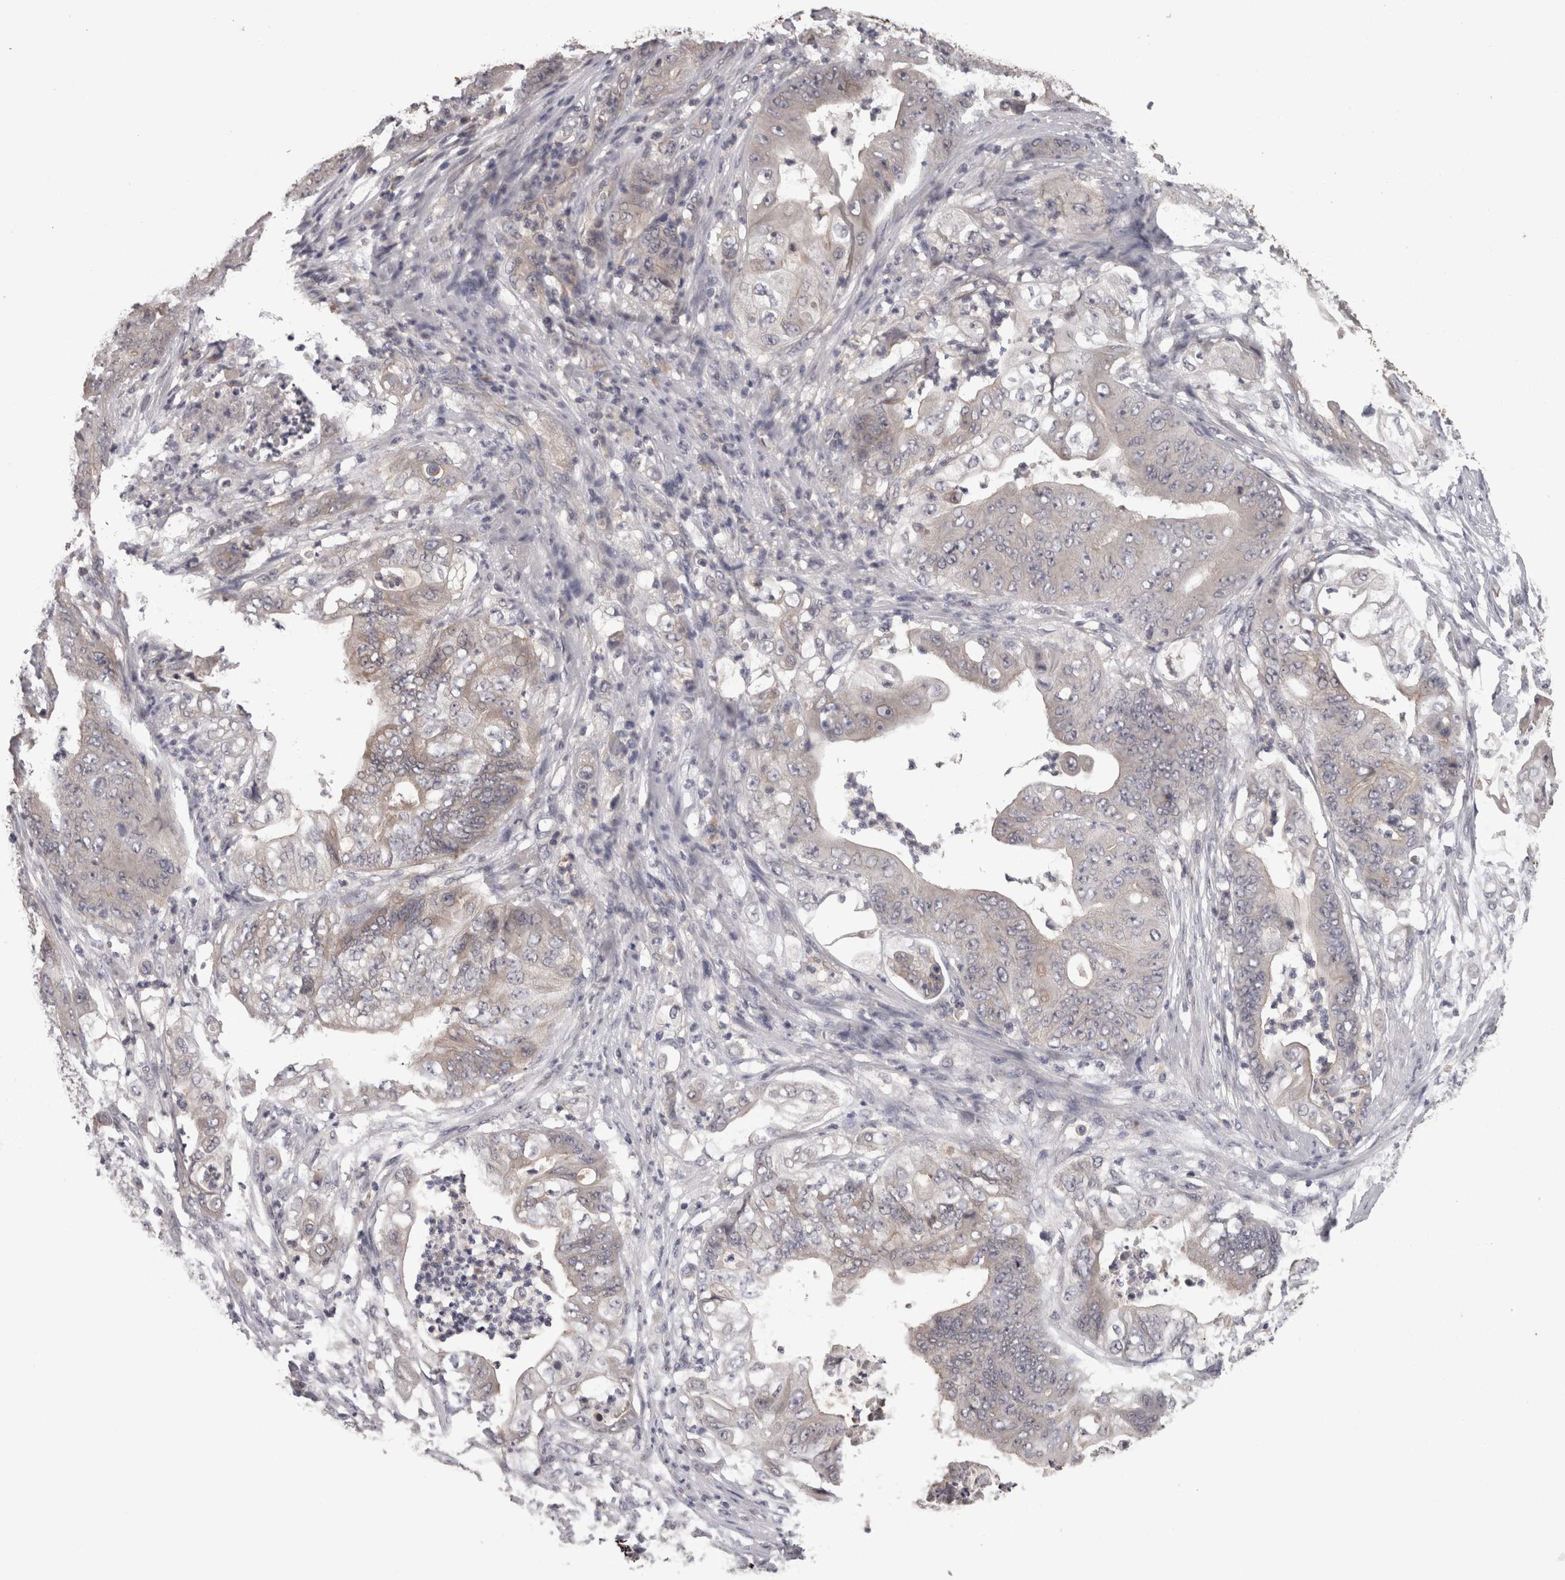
{"staining": {"intensity": "weak", "quantity": "<25%", "location": "cytoplasmic/membranous"}, "tissue": "stomach cancer", "cell_type": "Tumor cells", "image_type": "cancer", "snomed": [{"axis": "morphology", "description": "Adenocarcinoma, NOS"}, {"axis": "topography", "description": "Stomach"}], "caption": "An IHC histopathology image of adenocarcinoma (stomach) is shown. There is no staining in tumor cells of adenocarcinoma (stomach).", "gene": "PON3", "patient": {"sex": "female", "age": 73}}